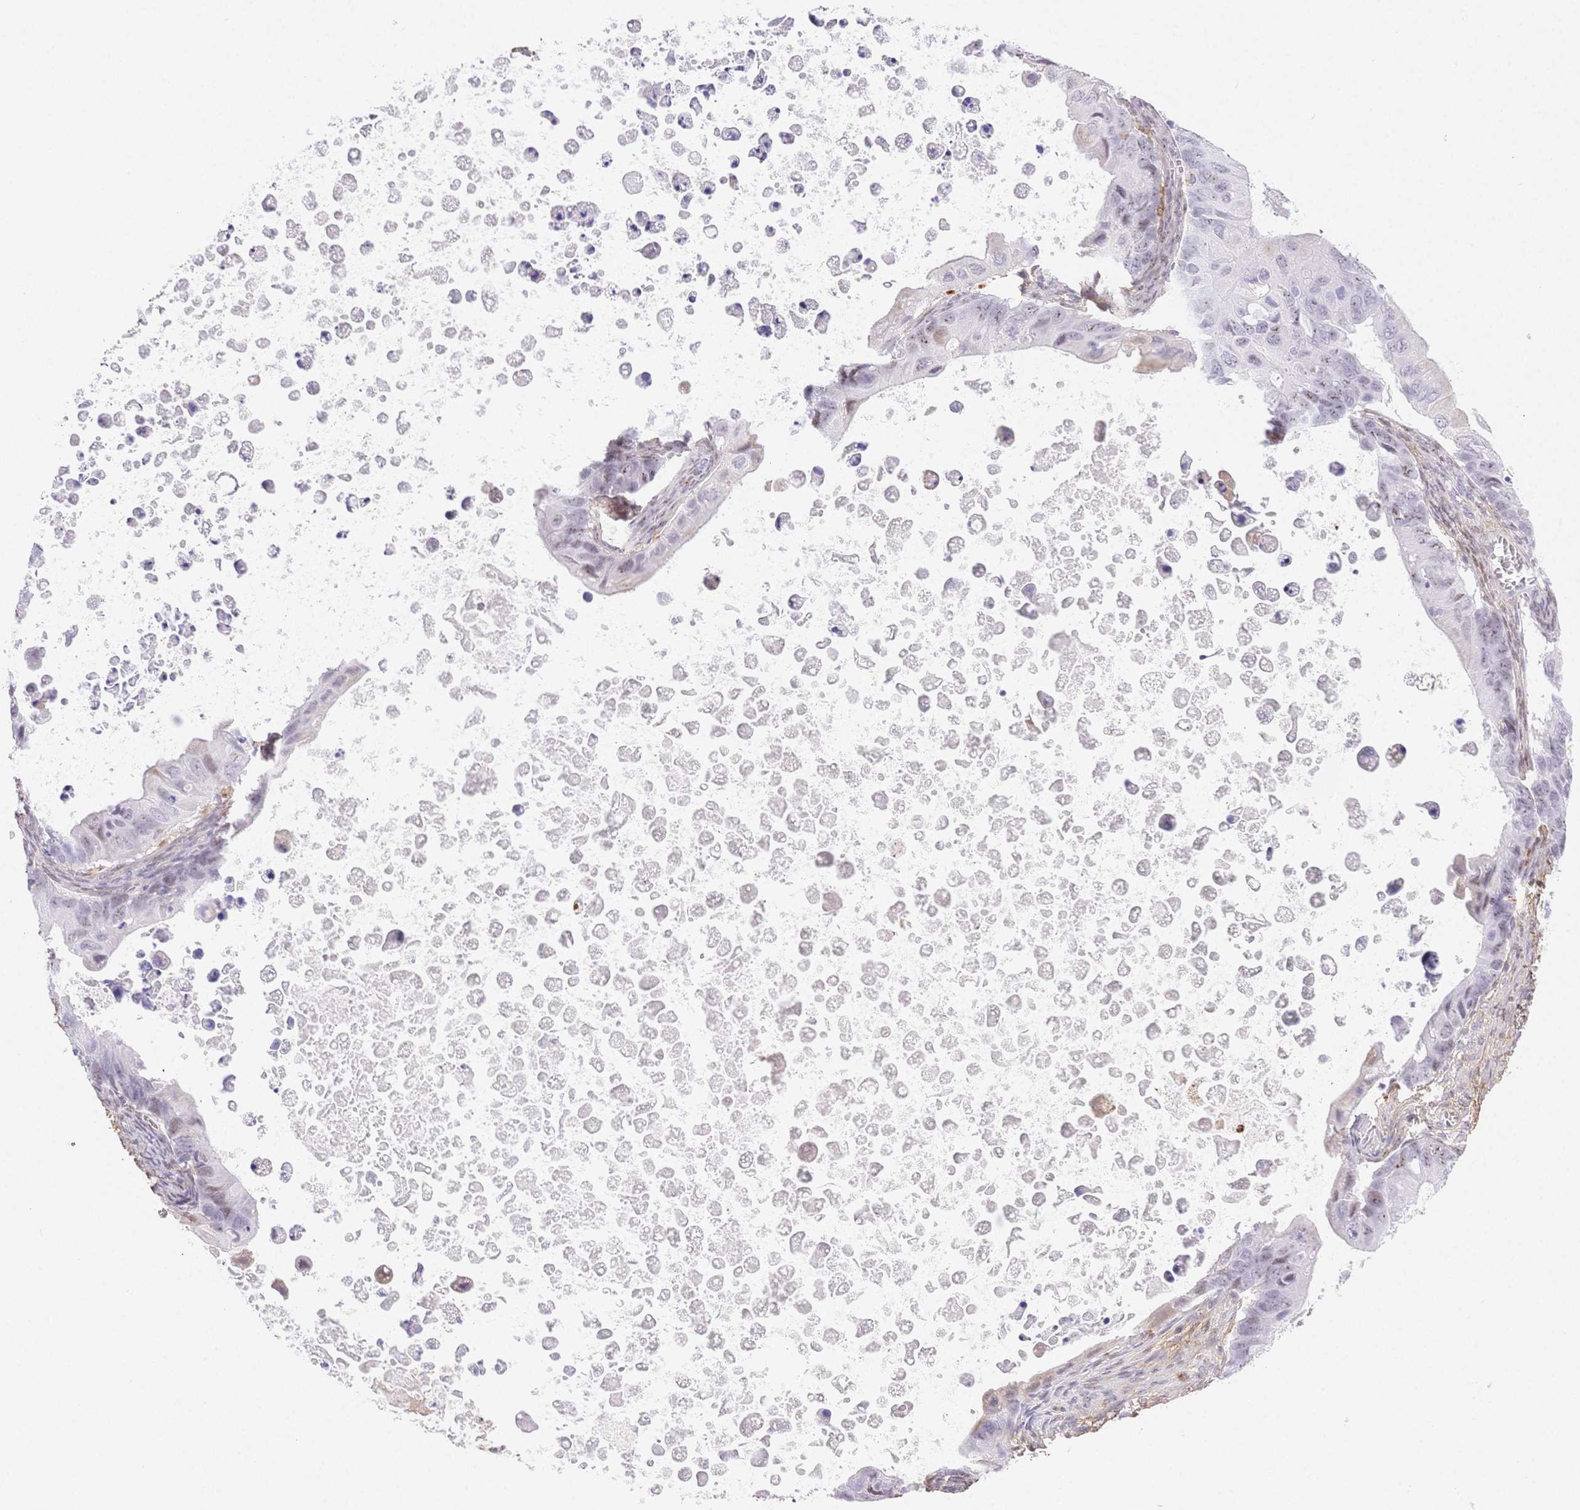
{"staining": {"intensity": "weak", "quantity": "<25%", "location": "nuclear"}, "tissue": "ovarian cancer", "cell_type": "Tumor cells", "image_type": "cancer", "snomed": [{"axis": "morphology", "description": "Cystadenocarcinoma, mucinous, NOS"}, {"axis": "topography", "description": "Ovary"}], "caption": "This is a micrograph of immunohistochemistry staining of ovarian cancer, which shows no expression in tumor cells. Nuclei are stained in blue.", "gene": "PDZD2", "patient": {"sex": "female", "age": 64}}